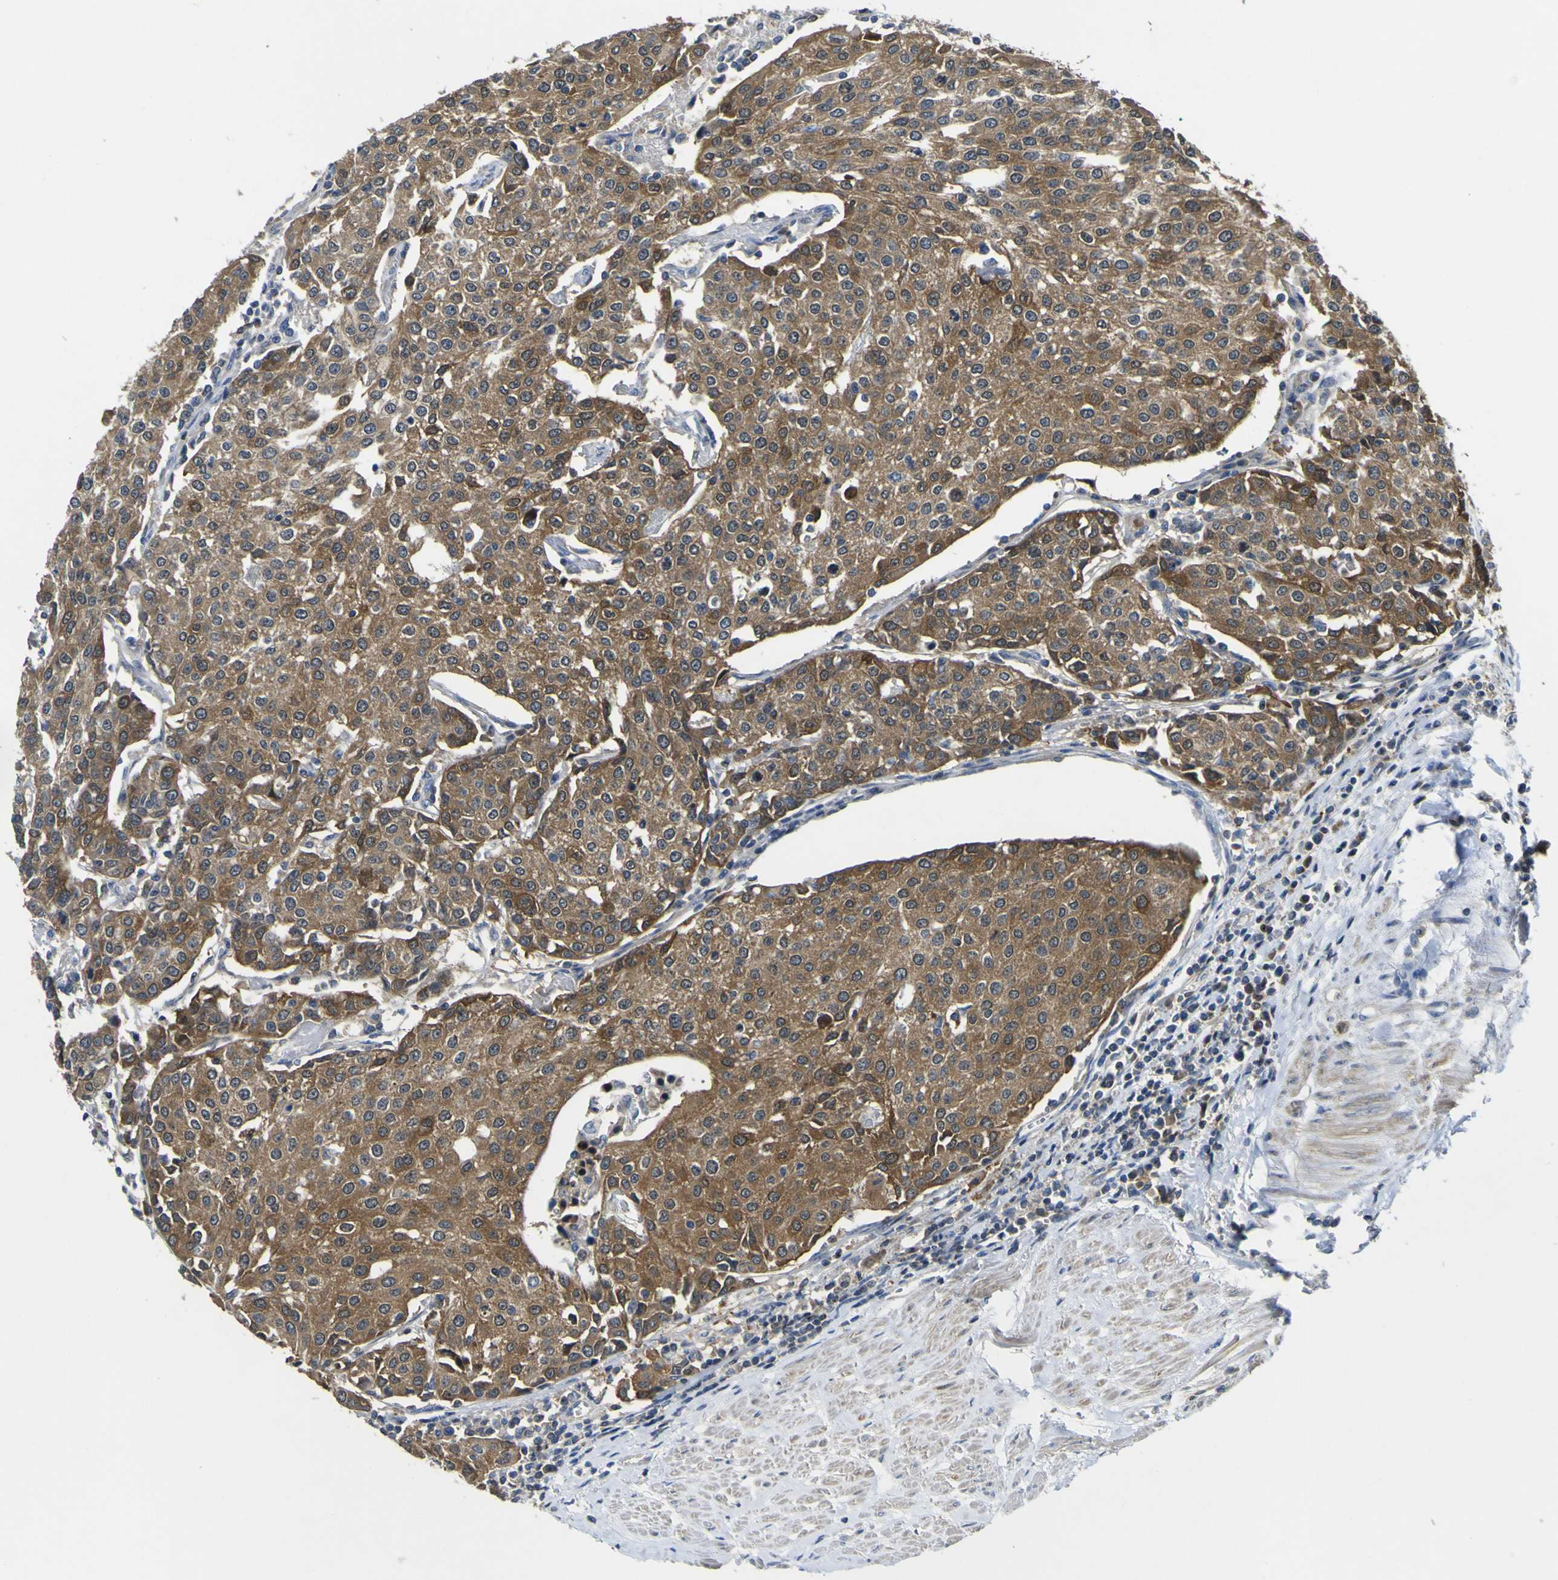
{"staining": {"intensity": "moderate", "quantity": ">75%", "location": "cytoplasmic/membranous"}, "tissue": "urothelial cancer", "cell_type": "Tumor cells", "image_type": "cancer", "snomed": [{"axis": "morphology", "description": "Urothelial carcinoma, High grade"}, {"axis": "topography", "description": "Urinary bladder"}], "caption": "Protein staining of urothelial cancer tissue displays moderate cytoplasmic/membranous positivity in approximately >75% of tumor cells.", "gene": "EML2", "patient": {"sex": "female", "age": 85}}